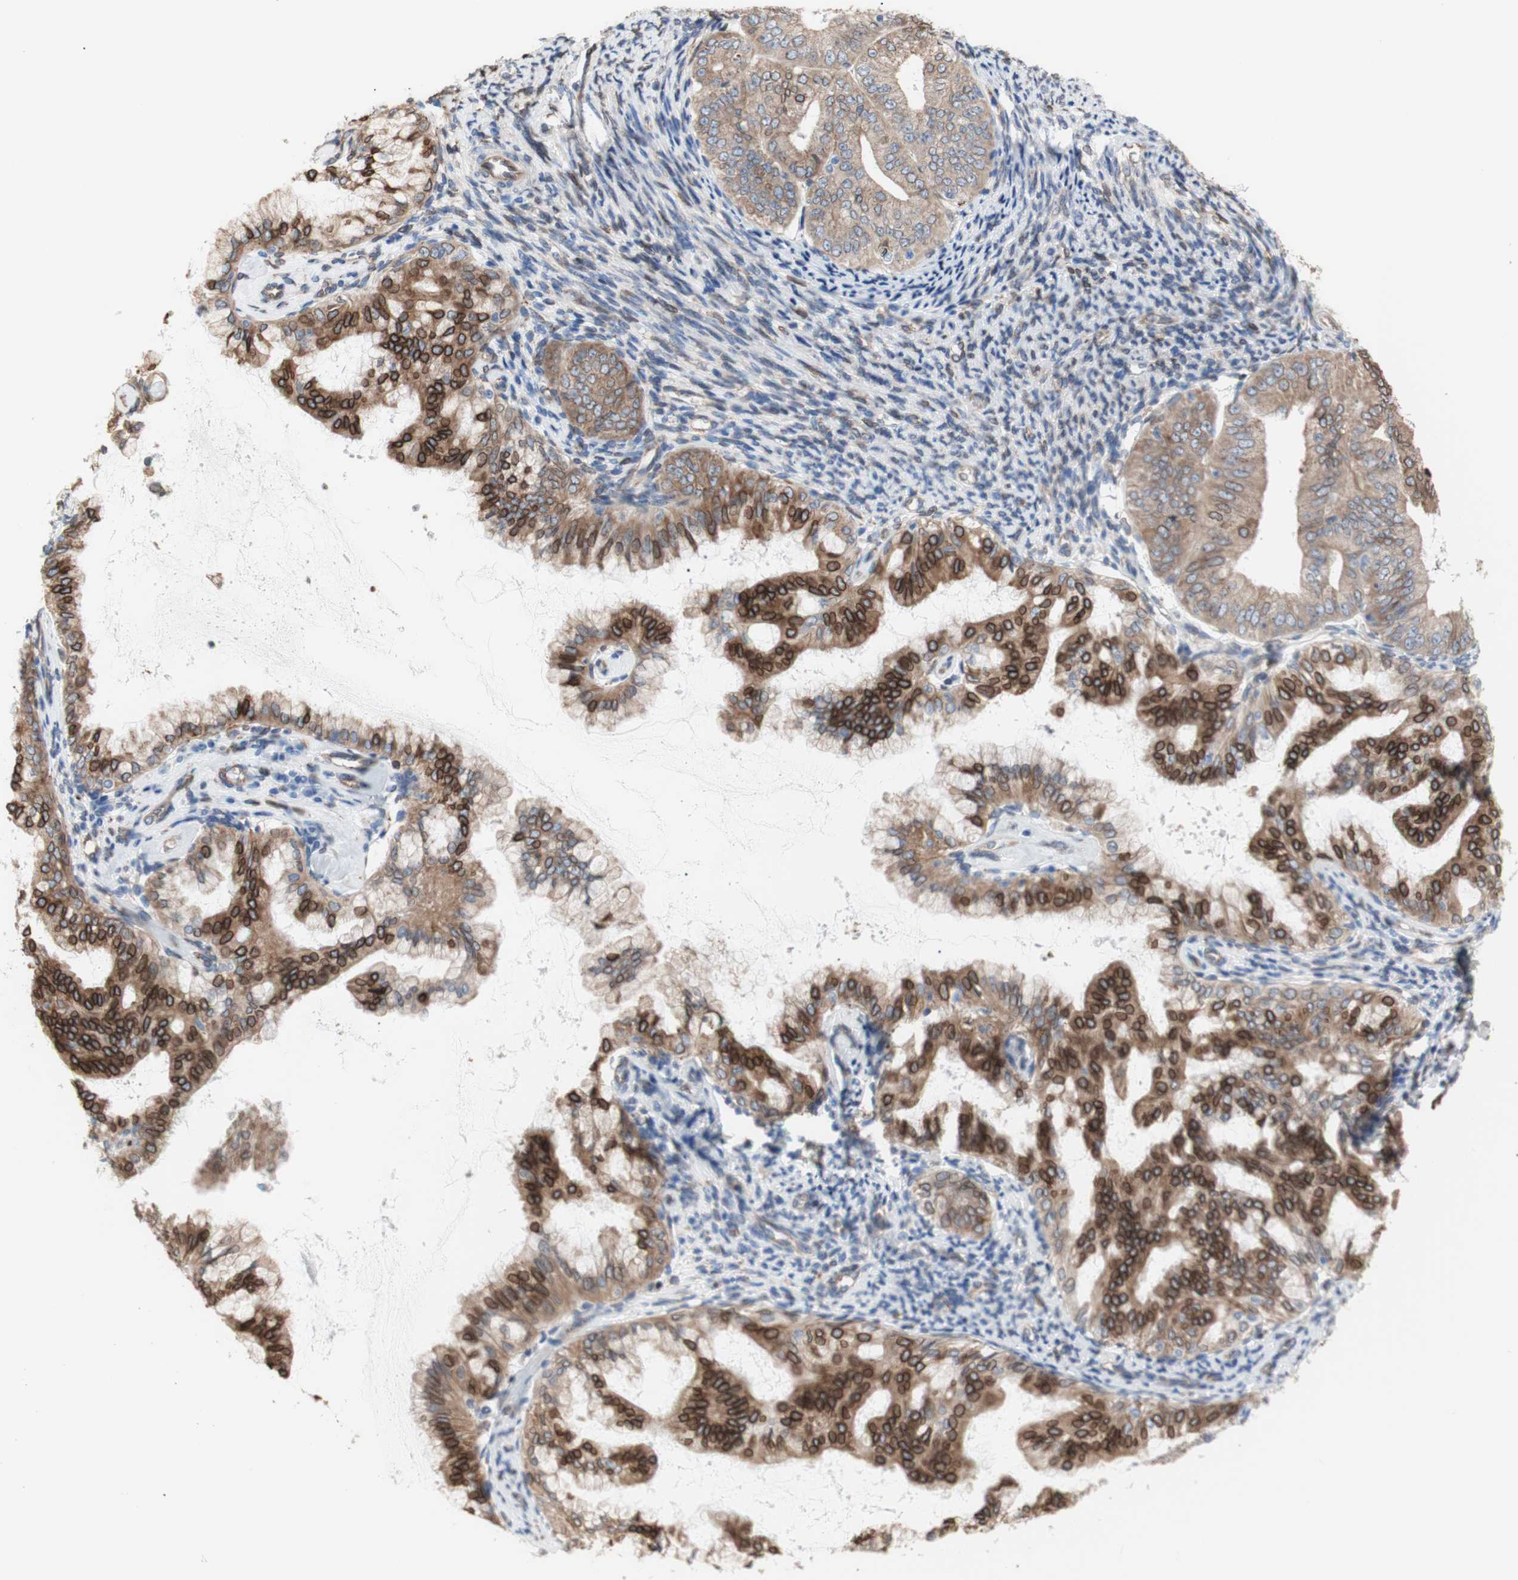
{"staining": {"intensity": "strong", "quantity": "25%-75%", "location": "cytoplasmic/membranous,nuclear"}, "tissue": "endometrial cancer", "cell_type": "Tumor cells", "image_type": "cancer", "snomed": [{"axis": "morphology", "description": "Adenocarcinoma, NOS"}, {"axis": "topography", "description": "Endometrium"}], "caption": "A brown stain labels strong cytoplasmic/membranous and nuclear expression of a protein in human endometrial adenocarcinoma tumor cells.", "gene": "ERLIN1", "patient": {"sex": "female", "age": 63}}